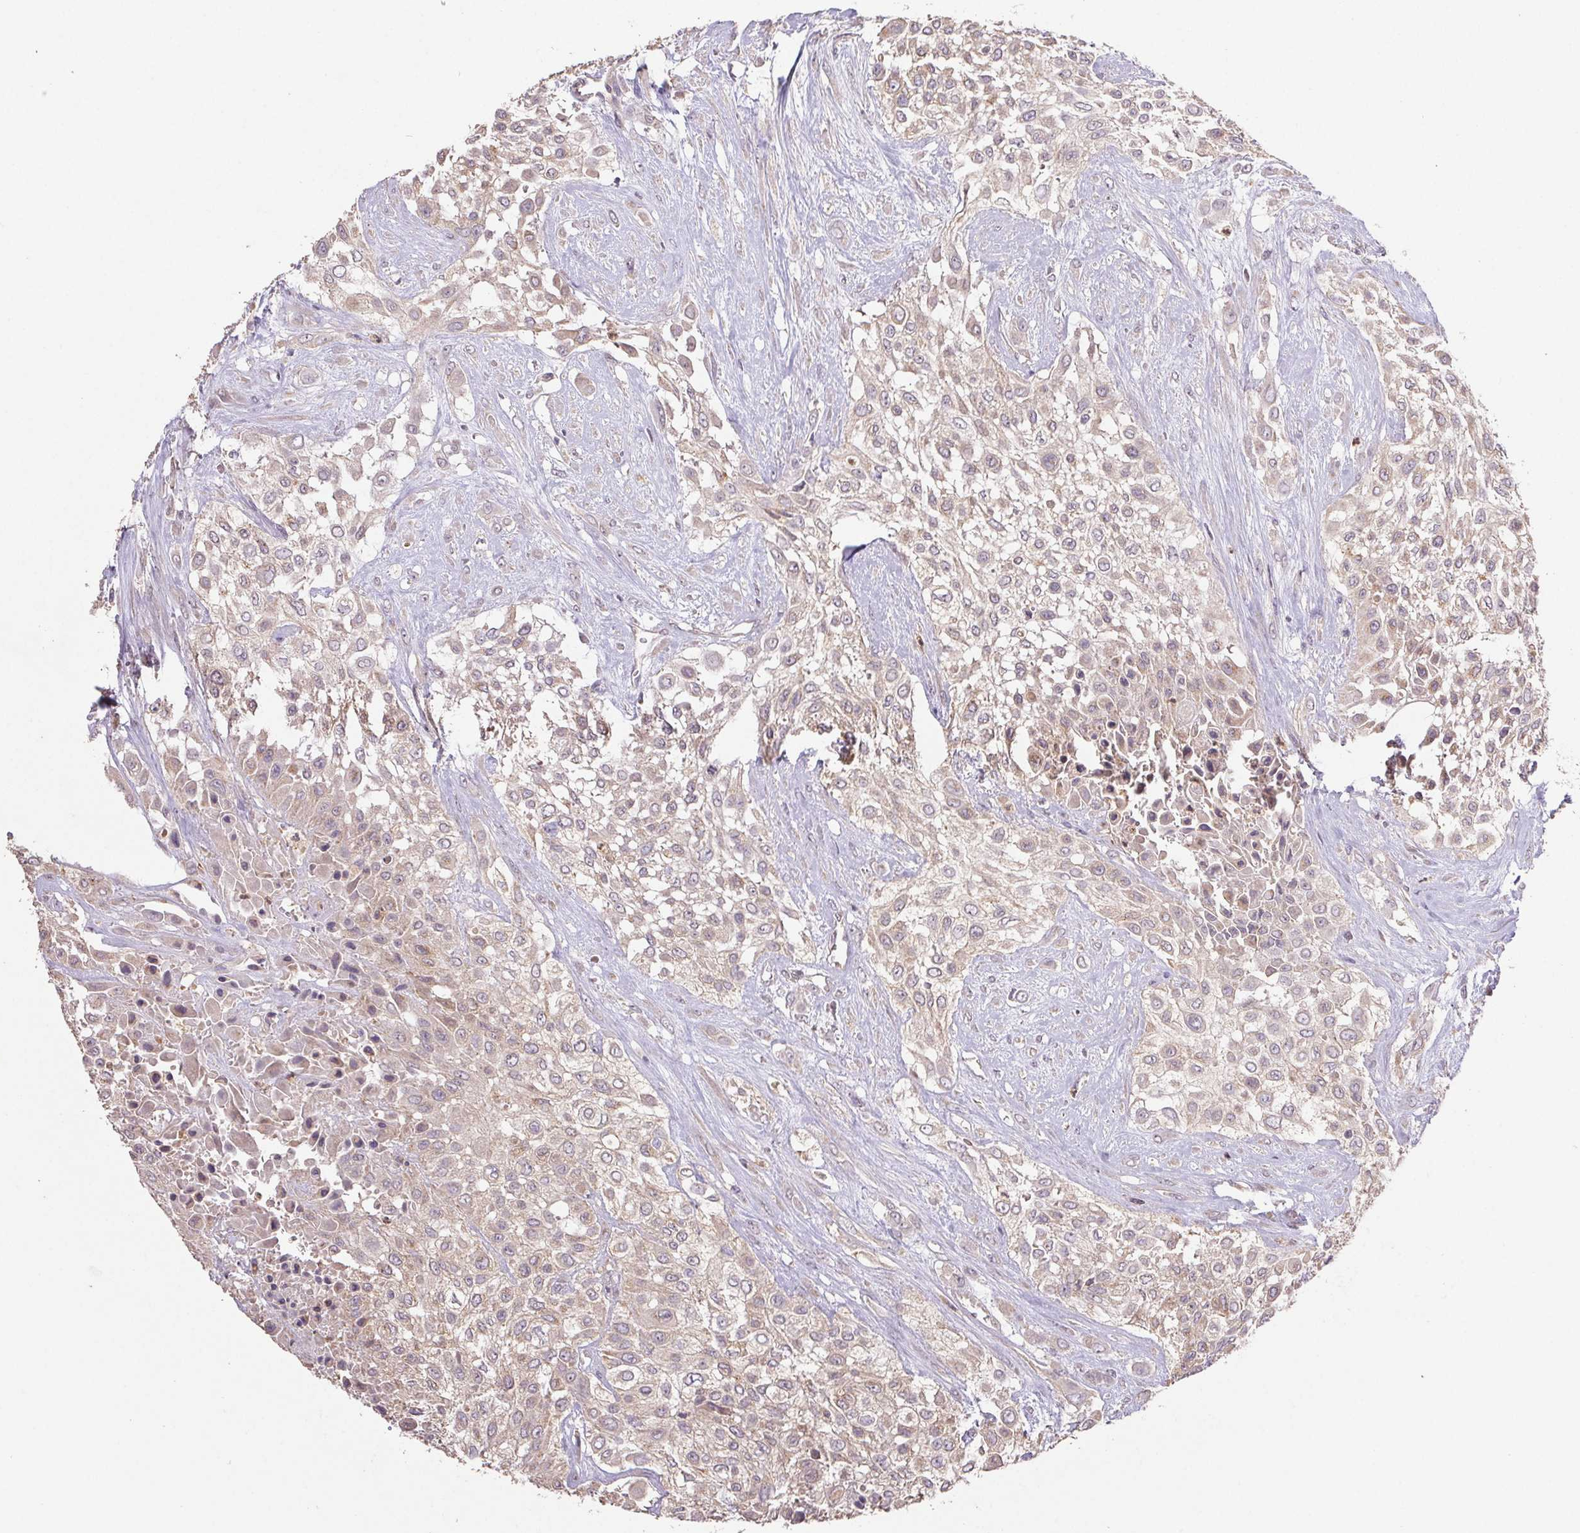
{"staining": {"intensity": "weak", "quantity": ">75%", "location": "cytoplasmic/membranous"}, "tissue": "urothelial cancer", "cell_type": "Tumor cells", "image_type": "cancer", "snomed": [{"axis": "morphology", "description": "Urothelial carcinoma, High grade"}, {"axis": "topography", "description": "Urinary bladder"}], "caption": "Immunohistochemical staining of human urothelial carcinoma (high-grade) displays weak cytoplasmic/membranous protein staining in approximately >75% of tumor cells. Nuclei are stained in blue.", "gene": "RAB11A", "patient": {"sex": "male", "age": 57}}